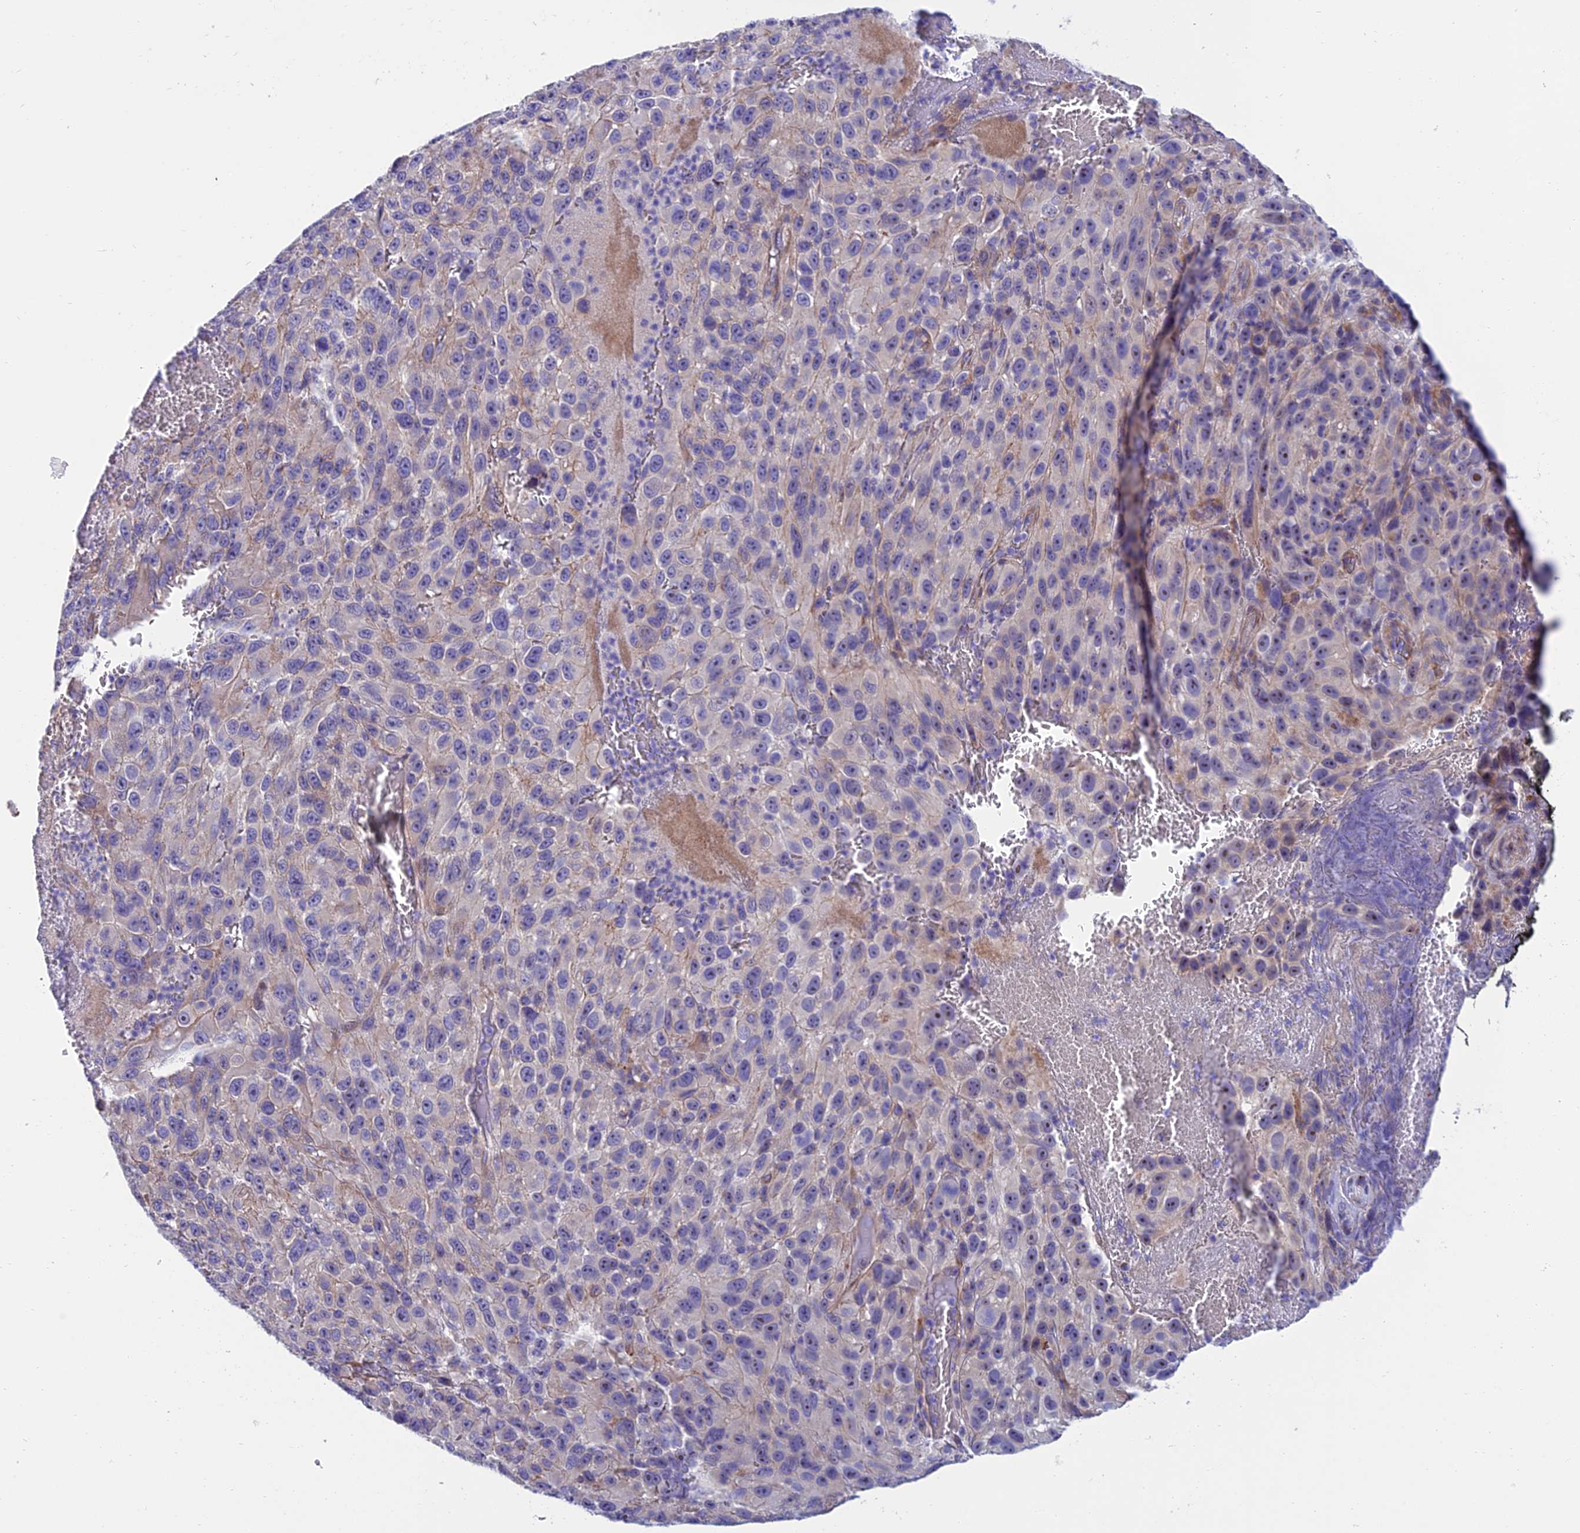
{"staining": {"intensity": "negative", "quantity": "none", "location": "none"}, "tissue": "melanoma", "cell_type": "Tumor cells", "image_type": "cancer", "snomed": [{"axis": "morphology", "description": "Normal tissue, NOS"}, {"axis": "morphology", "description": "Malignant melanoma, NOS"}, {"axis": "topography", "description": "Skin"}], "caption": "High magnification brightfield microscopy of melanoma stained with DAB (3,3'-diaminobenzidine) (brown) and counterstained with hematoxylin (blue): tumor cells show no significant expression.", "gene": "MACIR", "patient": {"sex": "female", "age": 96}}